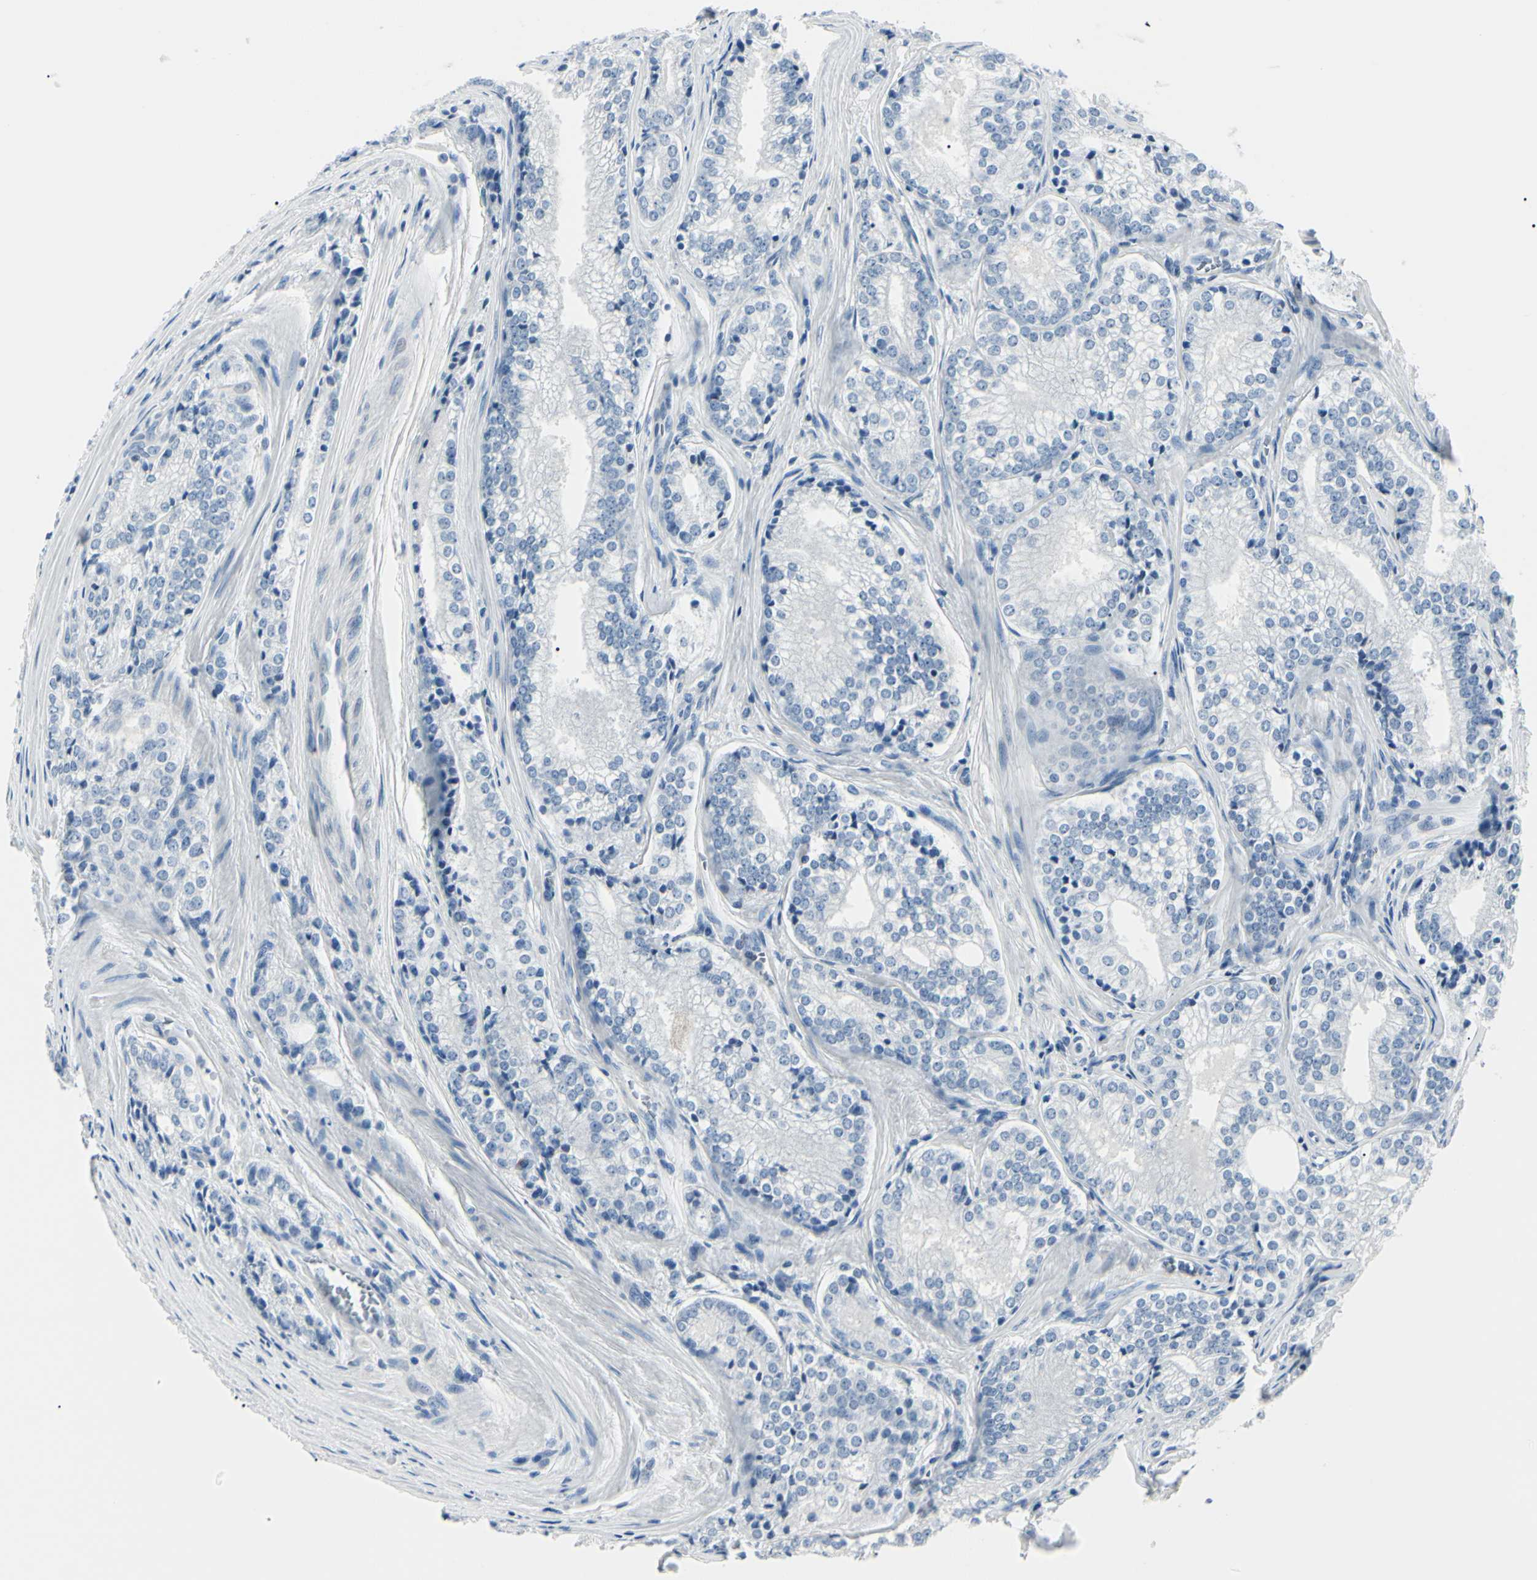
{"staining": {"intensity": "negative", "quantity": "none", "location": "none"}, "tissue": "prostate cancer", "cell_type": "Tumor cells", "image_type": "cancer", "snomed": [{"axis": "morphology", "description": "Adenocarcinoma, Low grade"}, {"axis": "topography", "description": "Prostate"}], "caption": "Tumor cells show no significant protein expression in prostate low-grade adenocarcinoma.", "gene": "CA2", "patient": {"sex": "male", "age": 60}}